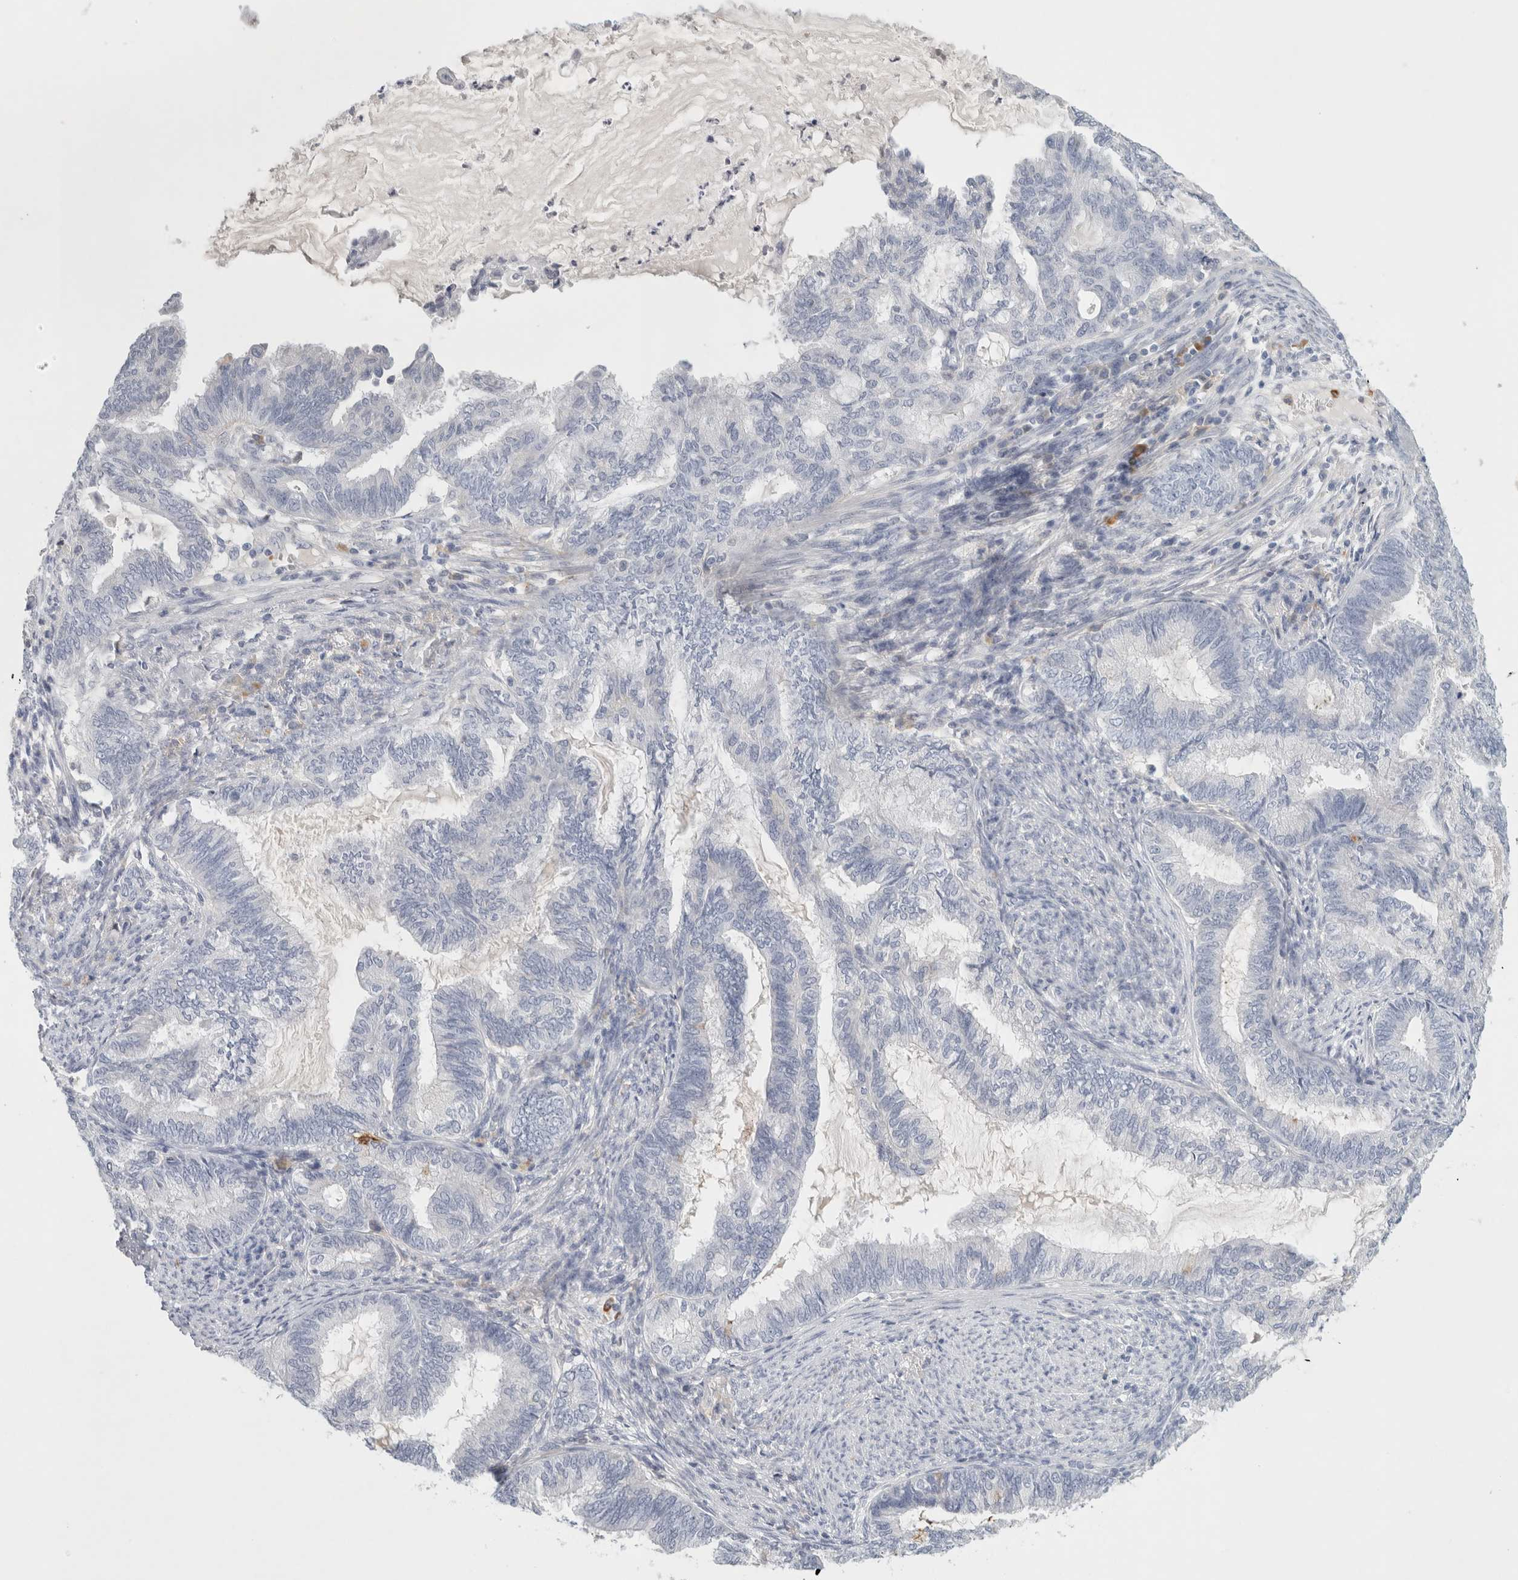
{"staining": {"intensity": "negative", "quantity": "none", "location": "none"}, "tissue": "endometrial cancer", "cell_type": "Tumor cells", "image_type": "cancer", "snomed": [{"axis": "morphology", "description": "Adenocarcinoma, NOS"}, {"axis": "topography", "description": "Endometrium"}], "caption": "An image of human endometrial cancer (adenocarcinoma) is negative for staining in tumor cells.", "gene": "FGL2", "patient": {"sex": "female", "age": 86}}